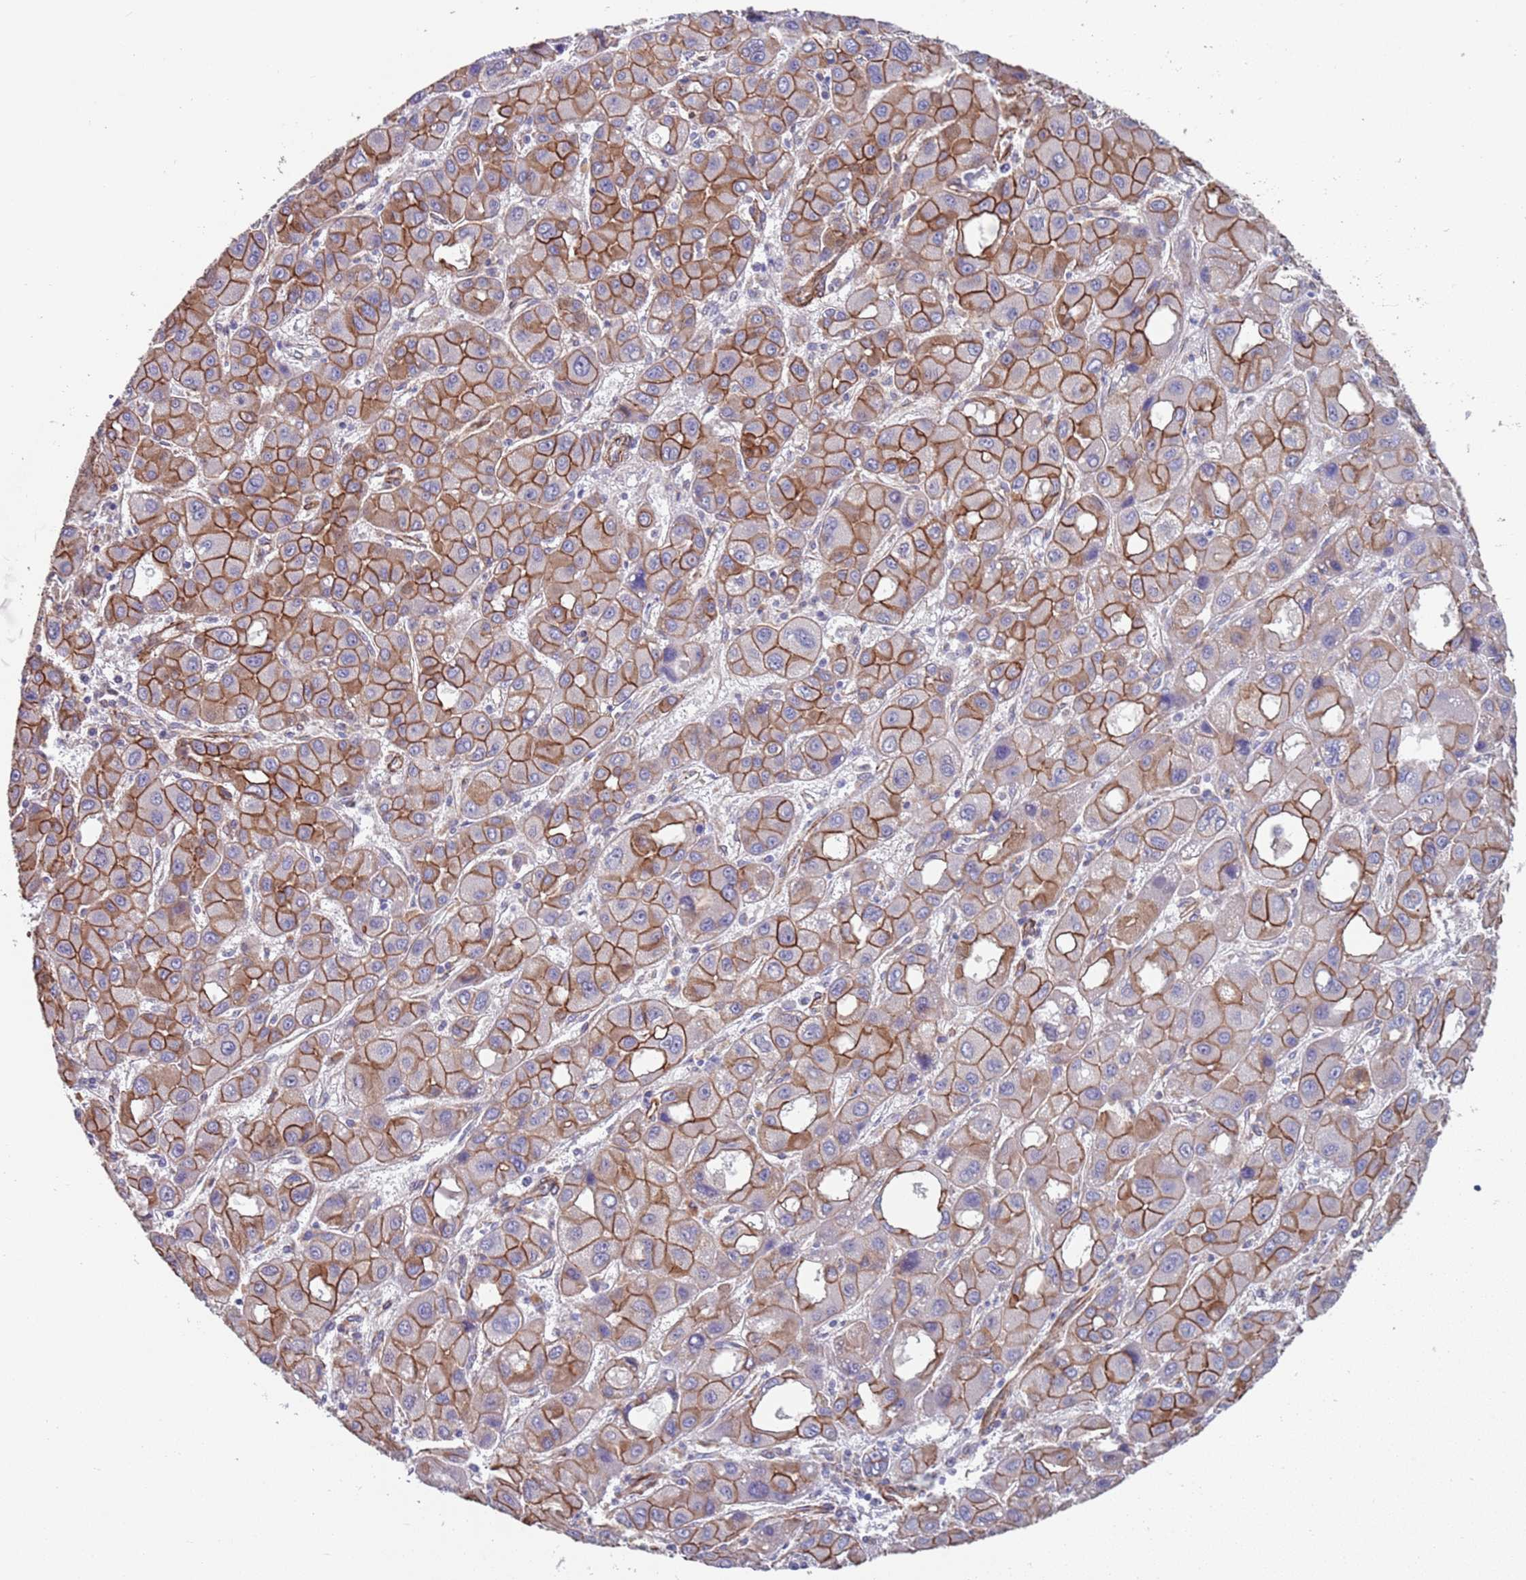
{"staining": {"intensity": "strong", "quantity": ">75%", "location": "cytoplasmic/membranous"}, "tissue": "liver cancer", "cell_type": "Tumor cells", "image_type": "cancer", "snomed": [{"axis": "morphology", "description": "Carcinoma, Hepatocellular, NOS"}, {"axis": "topography", "description": "Liver"}], "caption": "Hepatocellular carcinoma (liver) tissue shows strong cytoplasmic/membranous positivity in about >75% of tumor cells, visualized by immunohistochemistry. (DAB (3,3'-diaminobenzidine) = brown stain, brightfield microscopy at high magnification).", "gene": "JAKMIP2", "patient": {"sex": "male", "age": 55}}